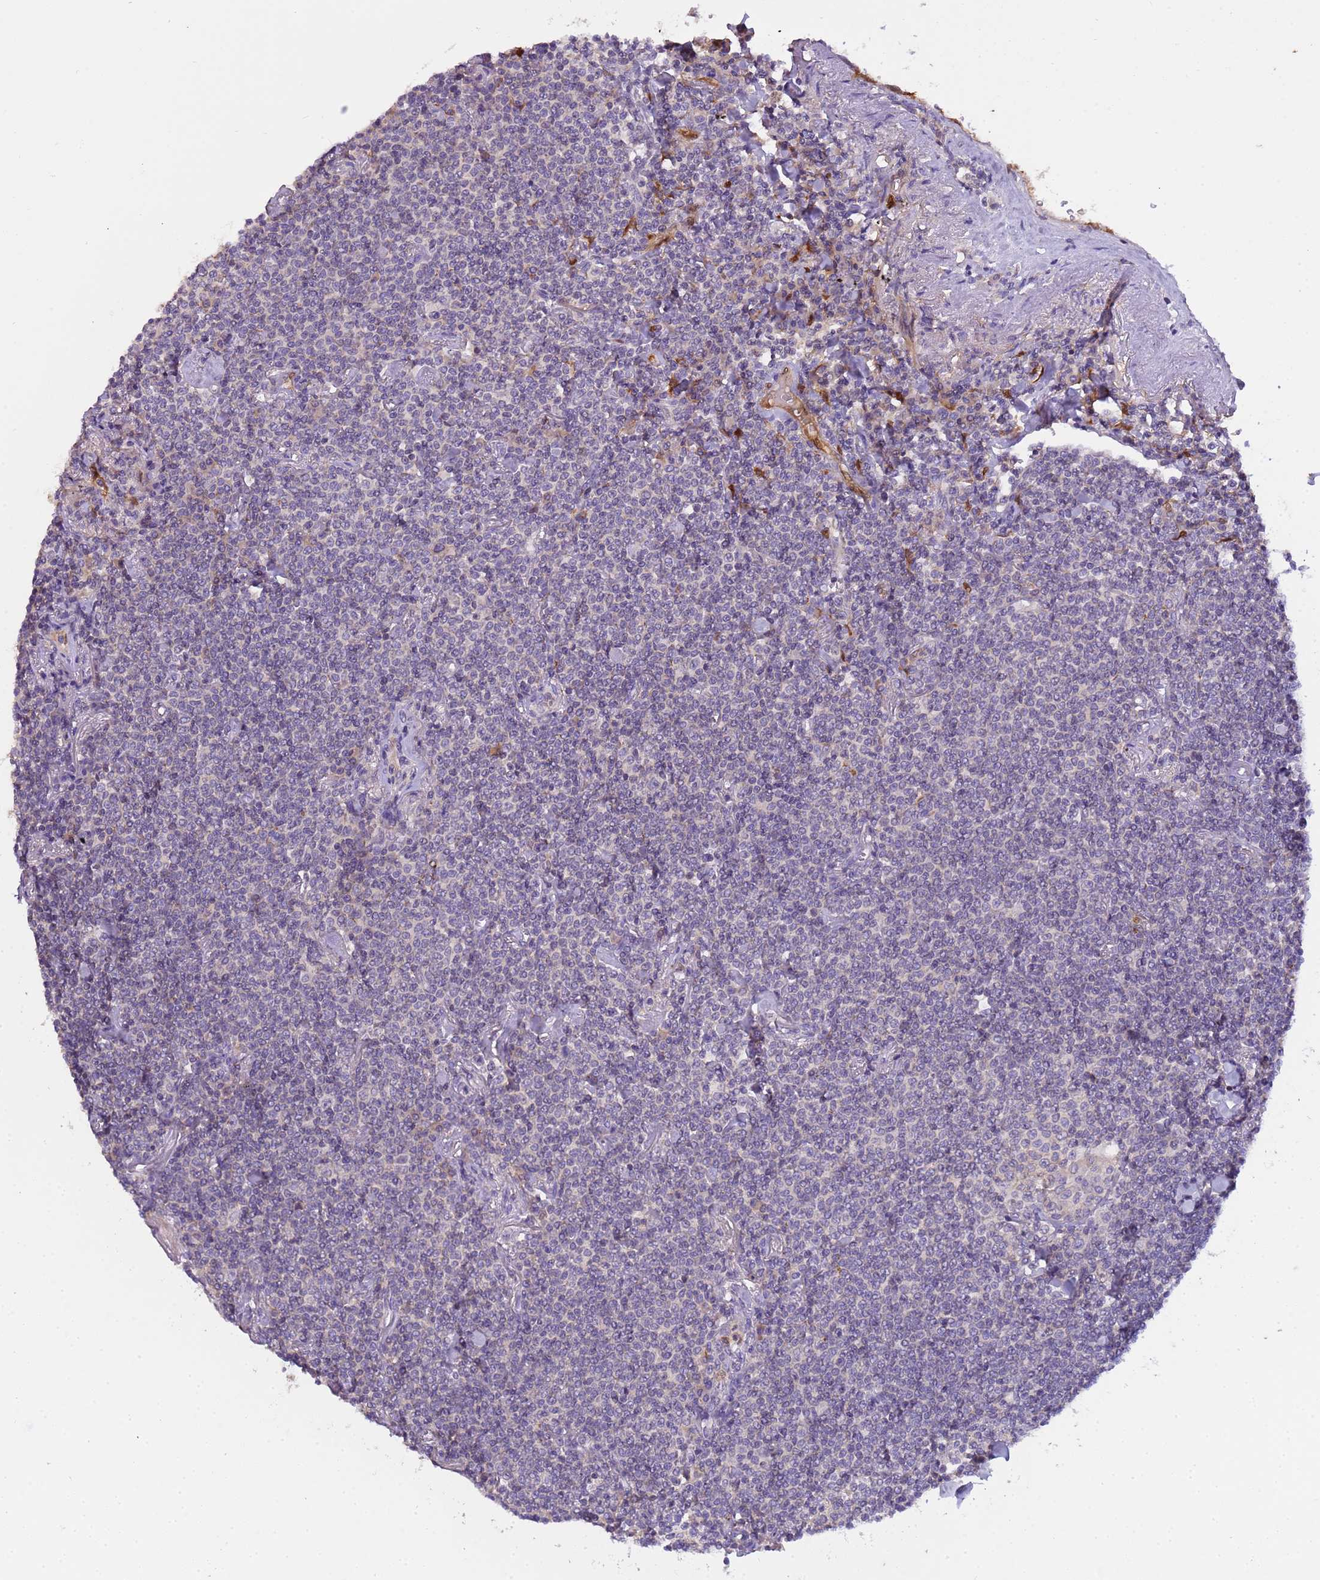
{"staining": {"intensity": "negative", "quantity": "none", "location": "none"}, "tissue": "lymphoma", "cell_type": "Tumor cells", "image_type": "cancer", "snomed": [{"axis": "morphology", "description": "Malignant lymphoma, non-Hodgkin's type, Low grade"}, {"axis": "topography", "description": "Lung"}], "caption": "There is no significant expression in tumor cells of malignant lymphoma, non-Hodgkin's type (low-grade).", "gene": "PLCXD3", "patient": {"sex": "female", "age": 71}}